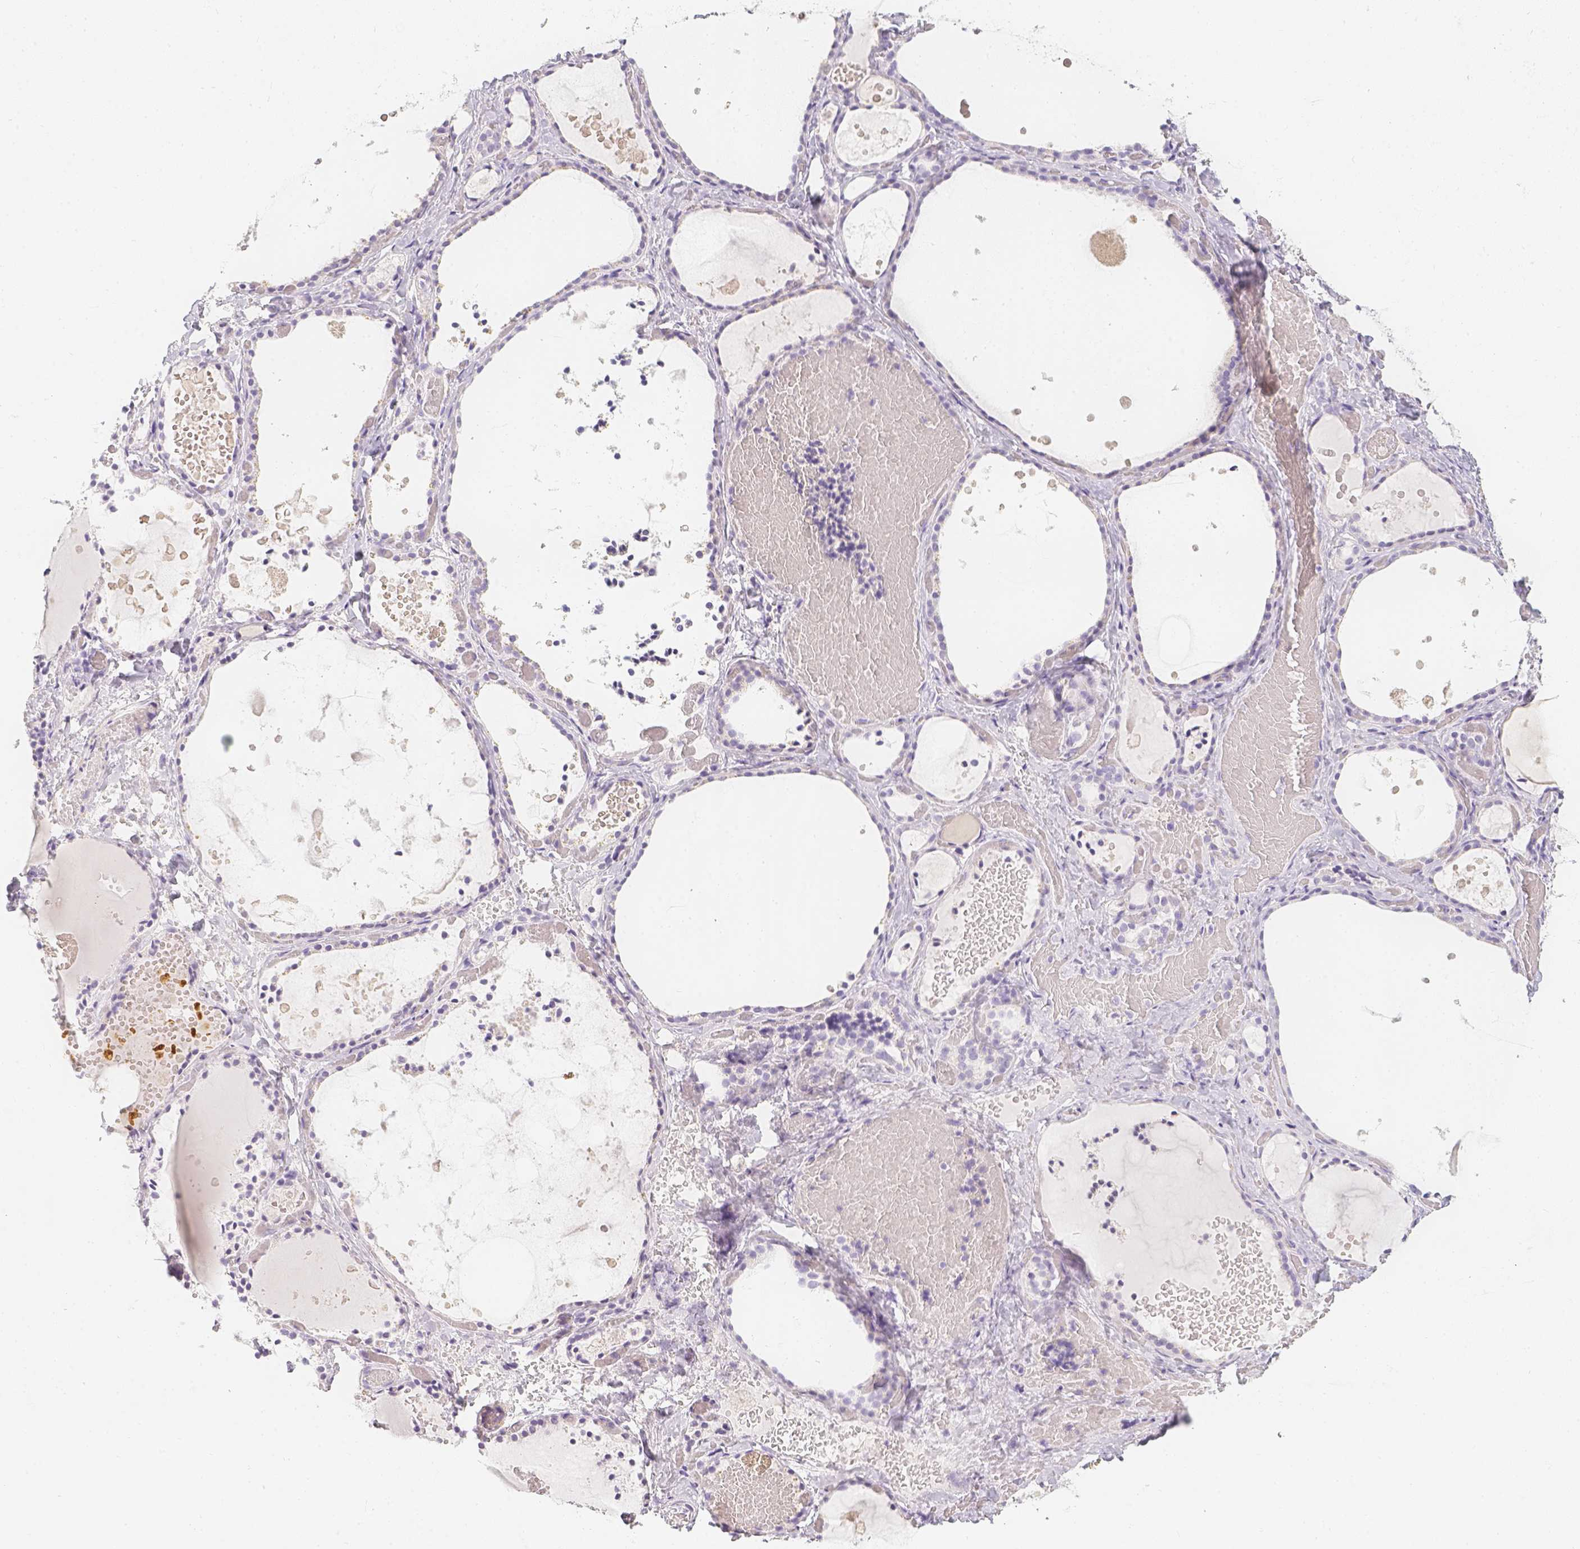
{"staining": {"intensity": "negative", "quantity": "none", "location": "none"}, "tissue": "thyroid gland", "cell_type": "Glandular cells", "image_type": "normal", "snomed": [{"axis": "morphology", "description": "Normal tissue, NOS"}, {"axis": "topography", "description": "Thyroid gland"}], "caption": "The micrograph exhibits no significant staining in glandular cells of thyroid gland.", "gene": "SLC18A1", "patient": {"sex": "female", "age": 56}}